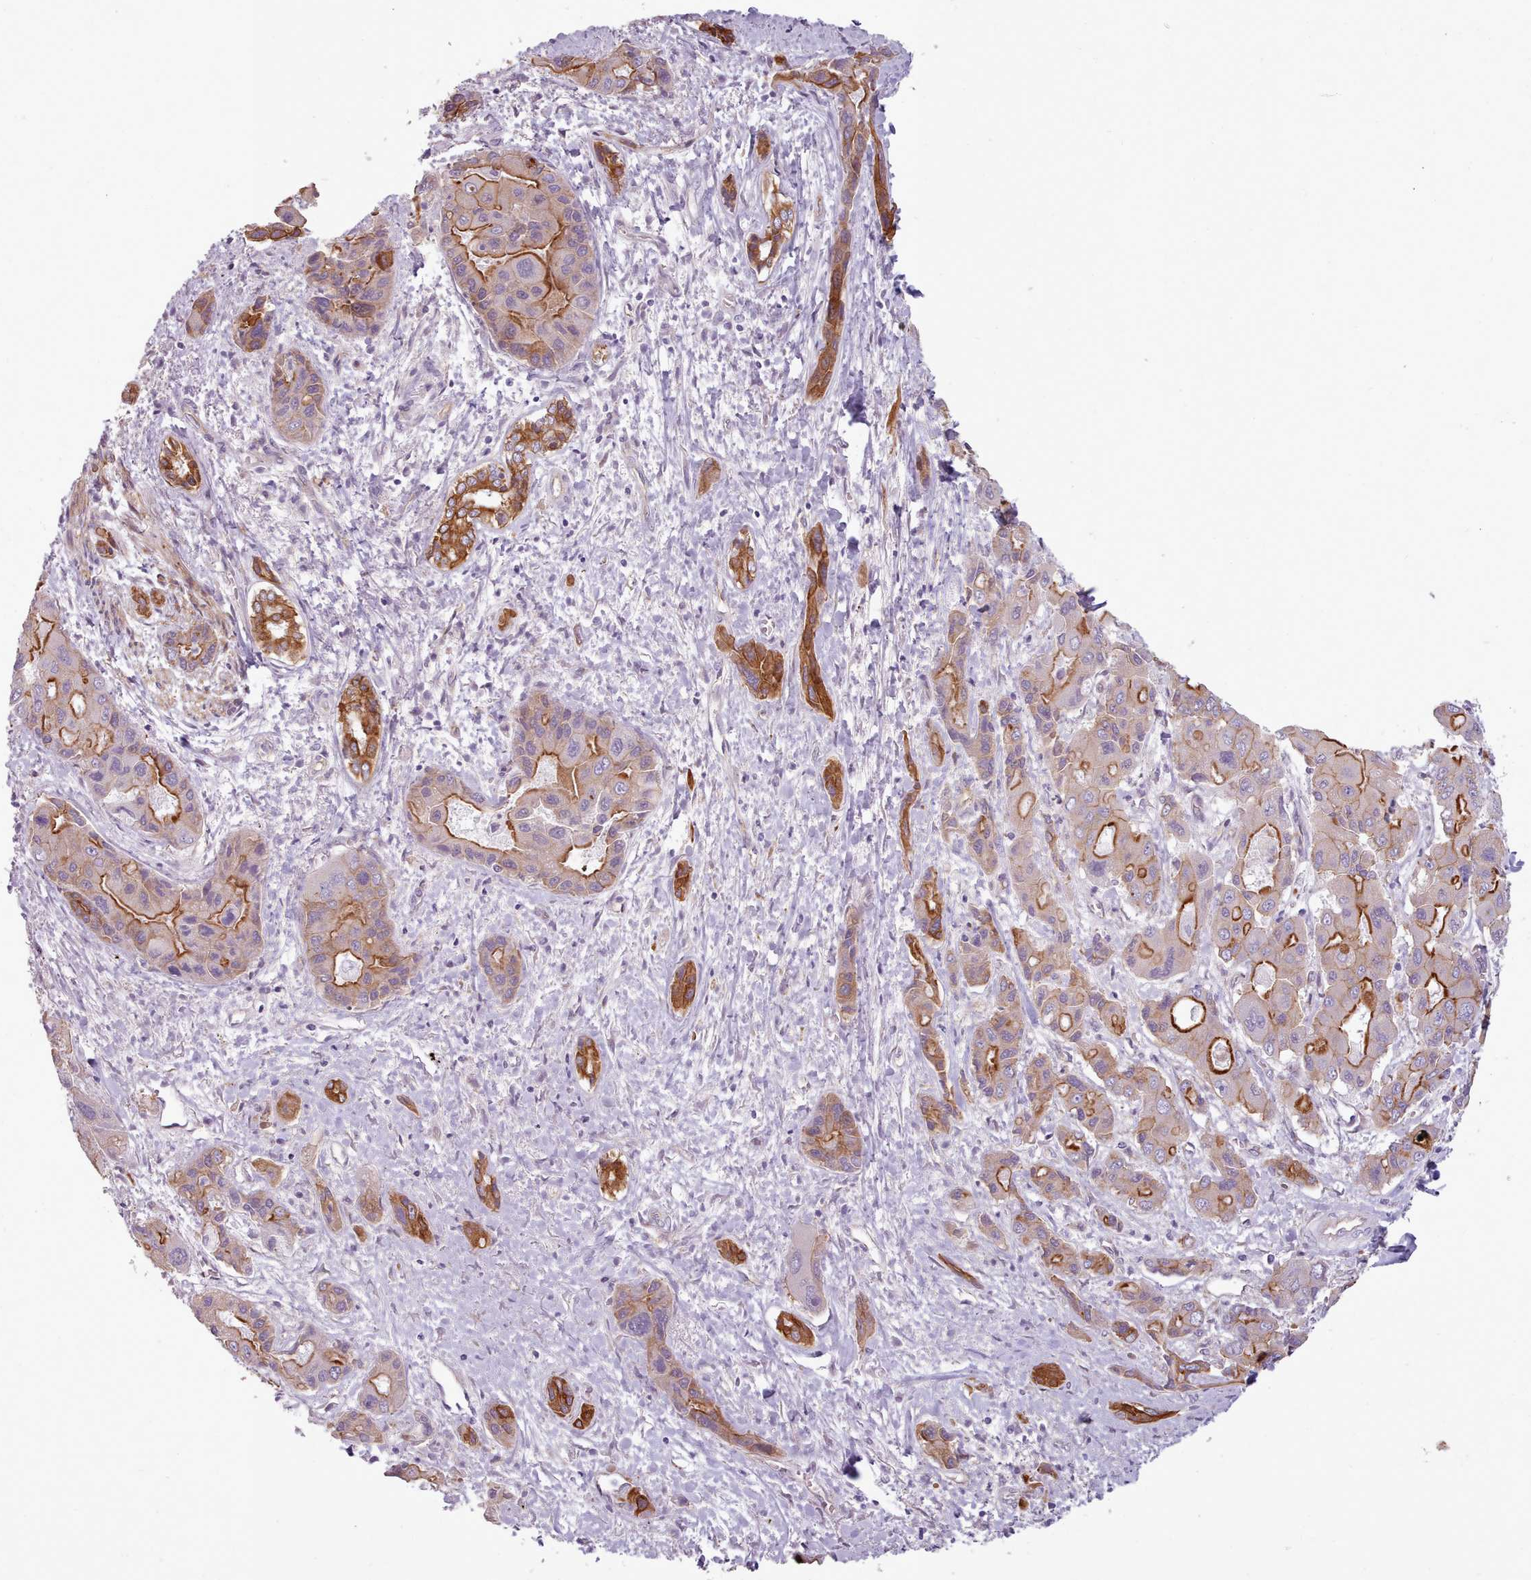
{"staining": {"intensity": "strong", "quantity": "25%-75%", "location": "cytoplasmic/membranous"}, "tissue": "liver cancer", "cell_type": "Tumor cells", "image_type": "cancer", "snomed": [{"axis": "morphology", "description": "Cholangiocarcinoma"}, {"axis": "topography", "description": "Liver"}], "caption": "There is high levels of strong cytoplasmic/membranous positivity in tumor cells of liver cholangiocarcinoma, as demonstrated by immunohistochemical staining (brown color).", "gene": "PLD4", "patient": {"sex": "male", "age": 67}}